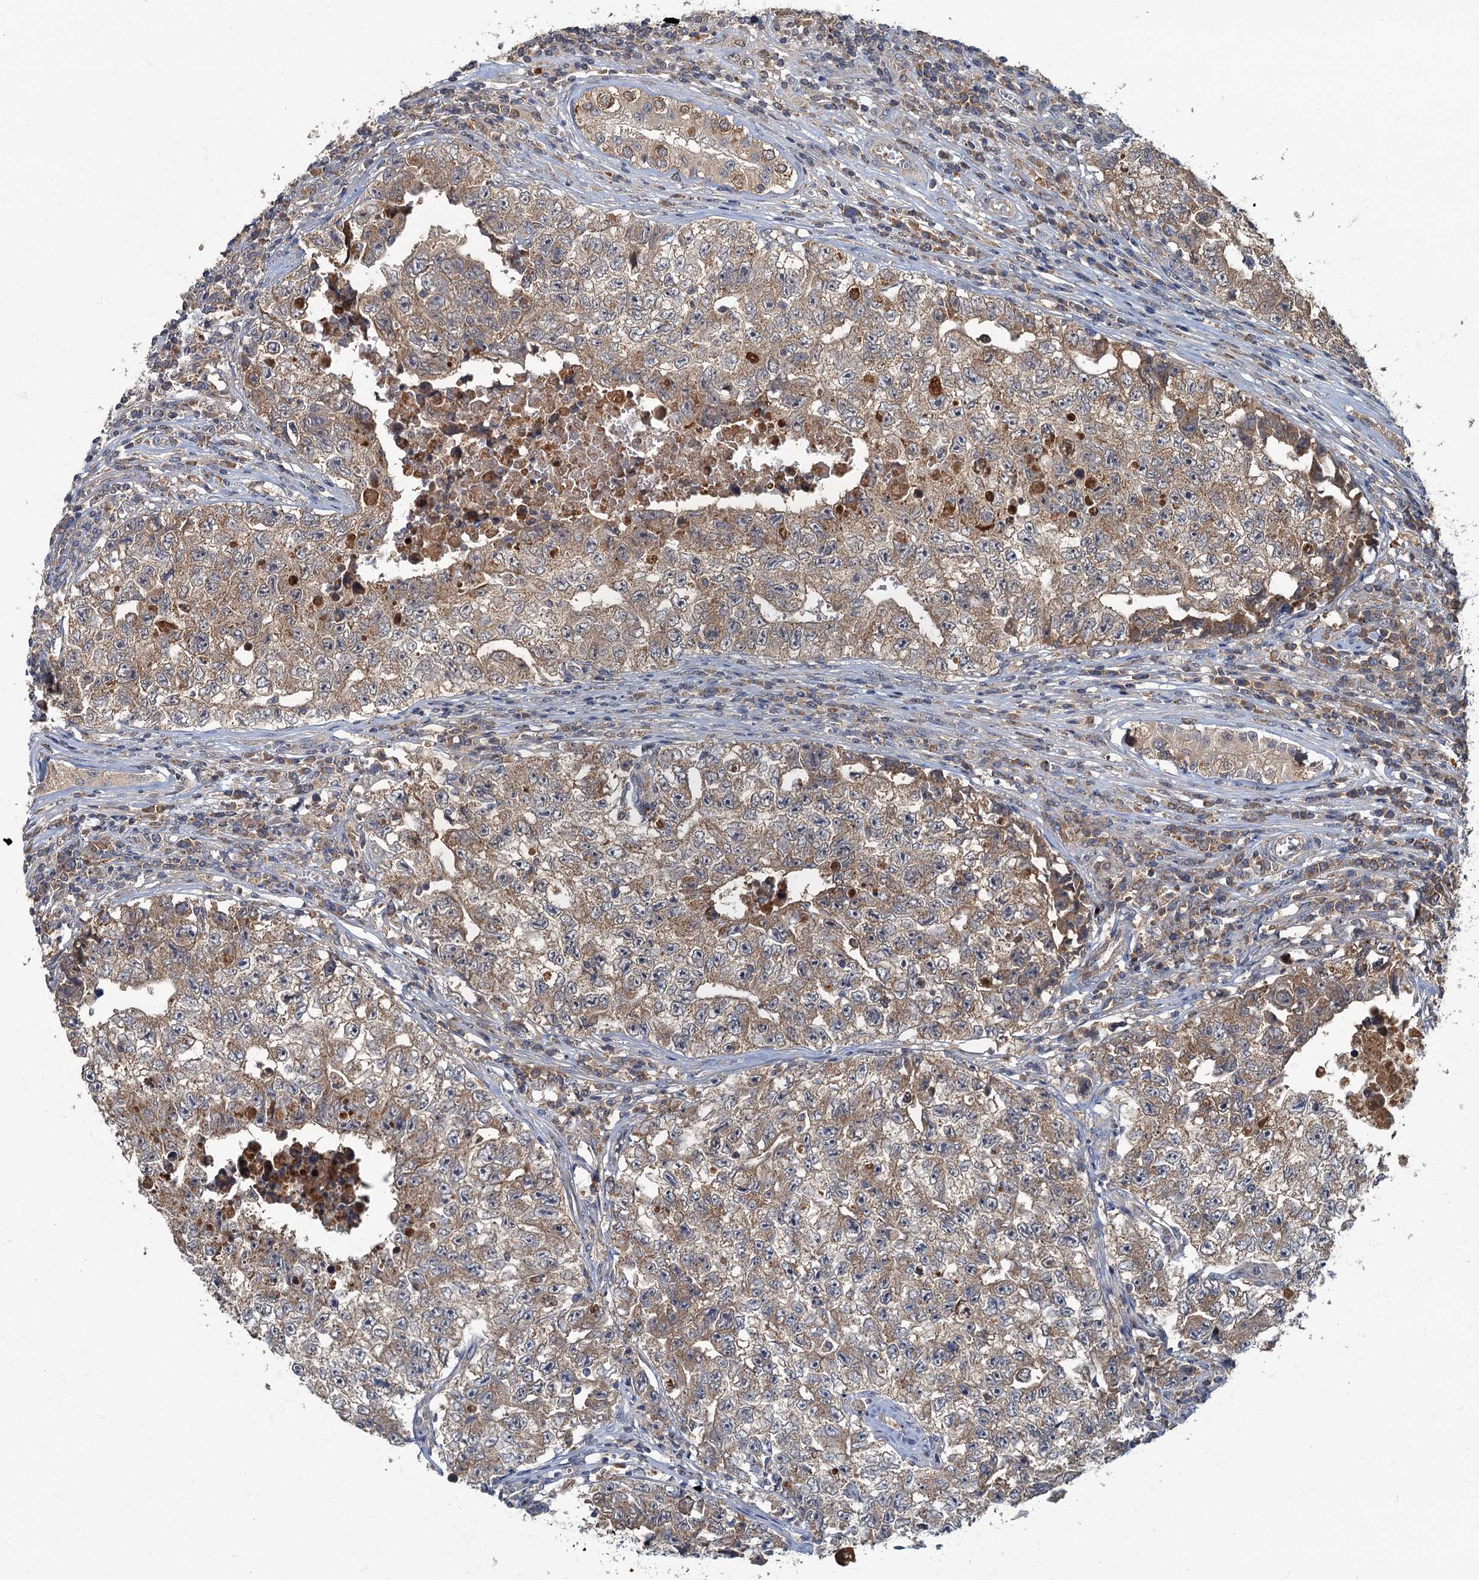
{"staining": {"intensity": "weak", "quantity": ">75%", "location": "cytoplasmic/membranous"}, "tissue": "testis cancer", "cell_type": "Tumor cells", "image_type": "cancer", "snomed": [{"axis": "morphology", "description": "Carcinoma, Embryonal, NOS"}, {"axis": "topography", "description": "Testis"}], "caption": "IHC micrograph of neoplastic tissue: human testis cancer (embryonal carcinoma) stained using immunohistochemistry reveals low levels of weak protein expression localized specifically in the cytoplasmic/membranous of tumor cells, appearing as a cytoplasmic/membranous brown color.", "gene": "WDCP", "patient": {"sex": "male", "age": 17}}